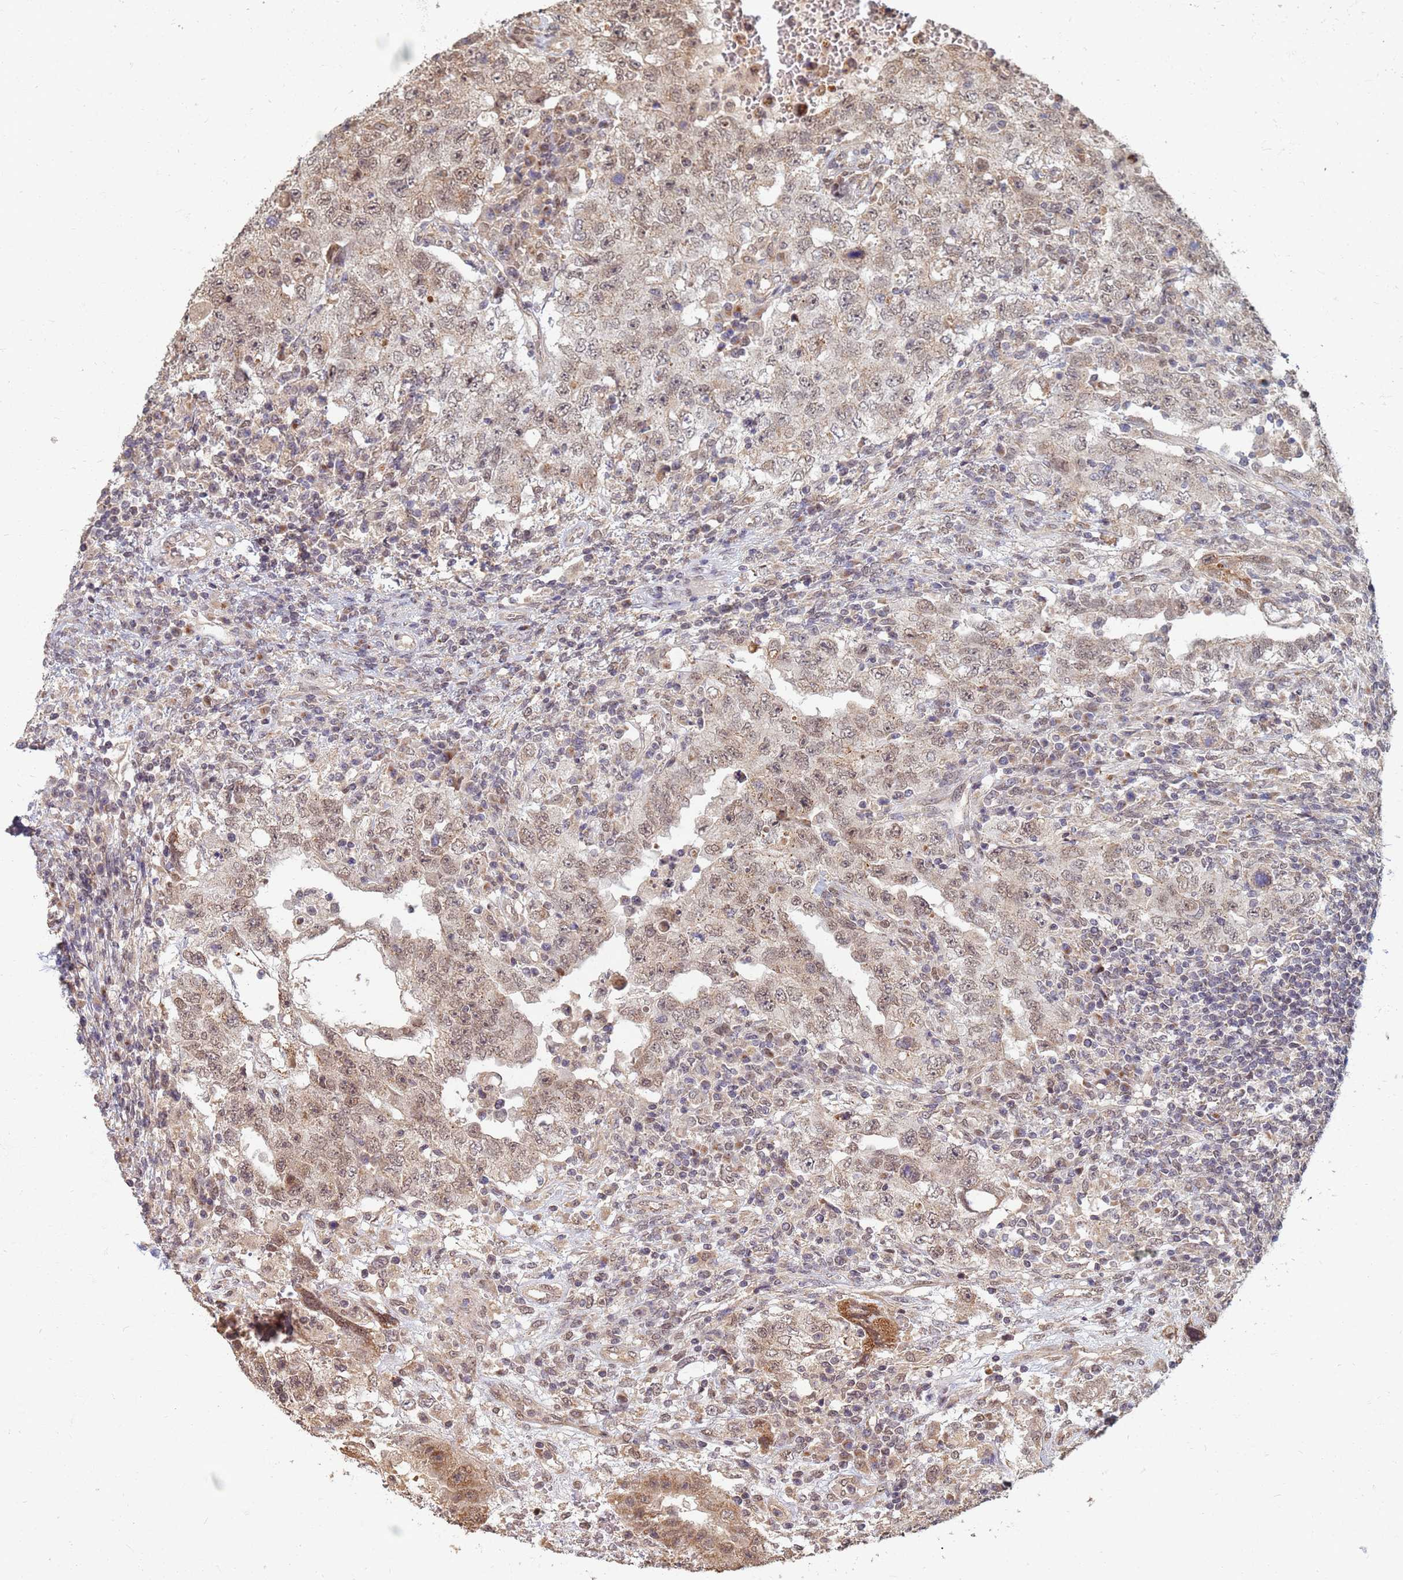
{"staining": {"intensity": "weak", "quantity": ">75%", "location": "cytoplasmic/membranous,nuclear"}, "tissue": "testis cancer", "cell_type": "Tumor cells", "image_type": "cancer", "snomed": [{"axis": "morphology", "description": "Carcinoma, Embryonal, NOS"}, {"axis": "topography", "description": "Testis"}], "caption": "Testis cancer (embryonal carcinoma) was stained to show a protein in brown. There is low levels of weak cytoplasmic/membranous and nuclear staining in approximately >75% of tumor cells.", "gene": "ITGB4", "patient": {"sex": "male", "age": 26}}